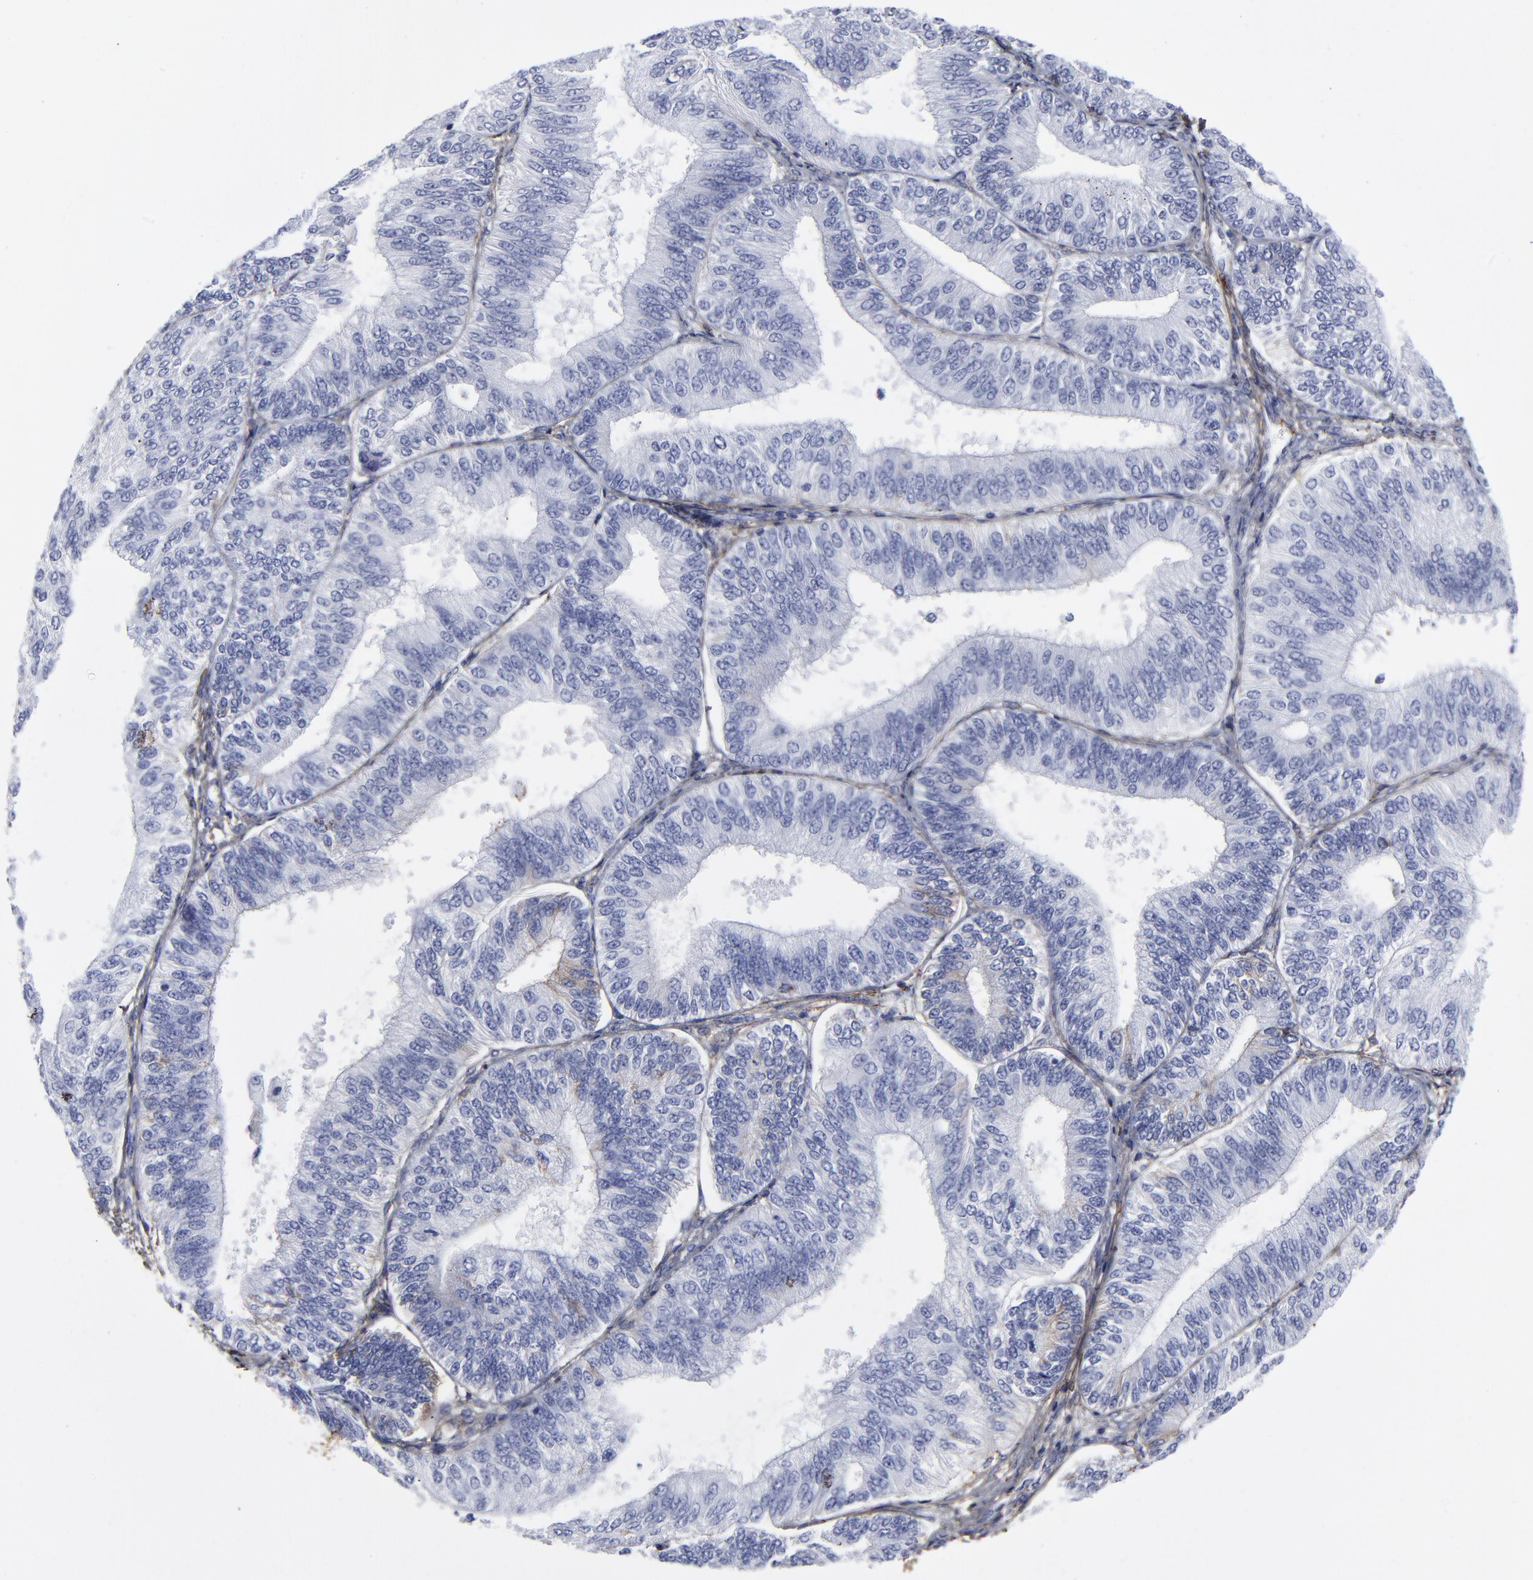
{"staining": {"intensity": "negative", "quantity": "none", "location": "none"}, "tissue": "endometrial cancer", "cell_type": "Tumor cells", "image_type": "cancer", "snomed": [{"axis": "morphology", "description": "Adenocarcinoma, NOS"}, {"axis": "topography", "description": "Endometrium"}], "caption": "There is no significant expression in tumor cells of endometrial cancer (adenocarcinoma).", "gene": "DCN", "patient": {"sex": "female", "age": 55}}